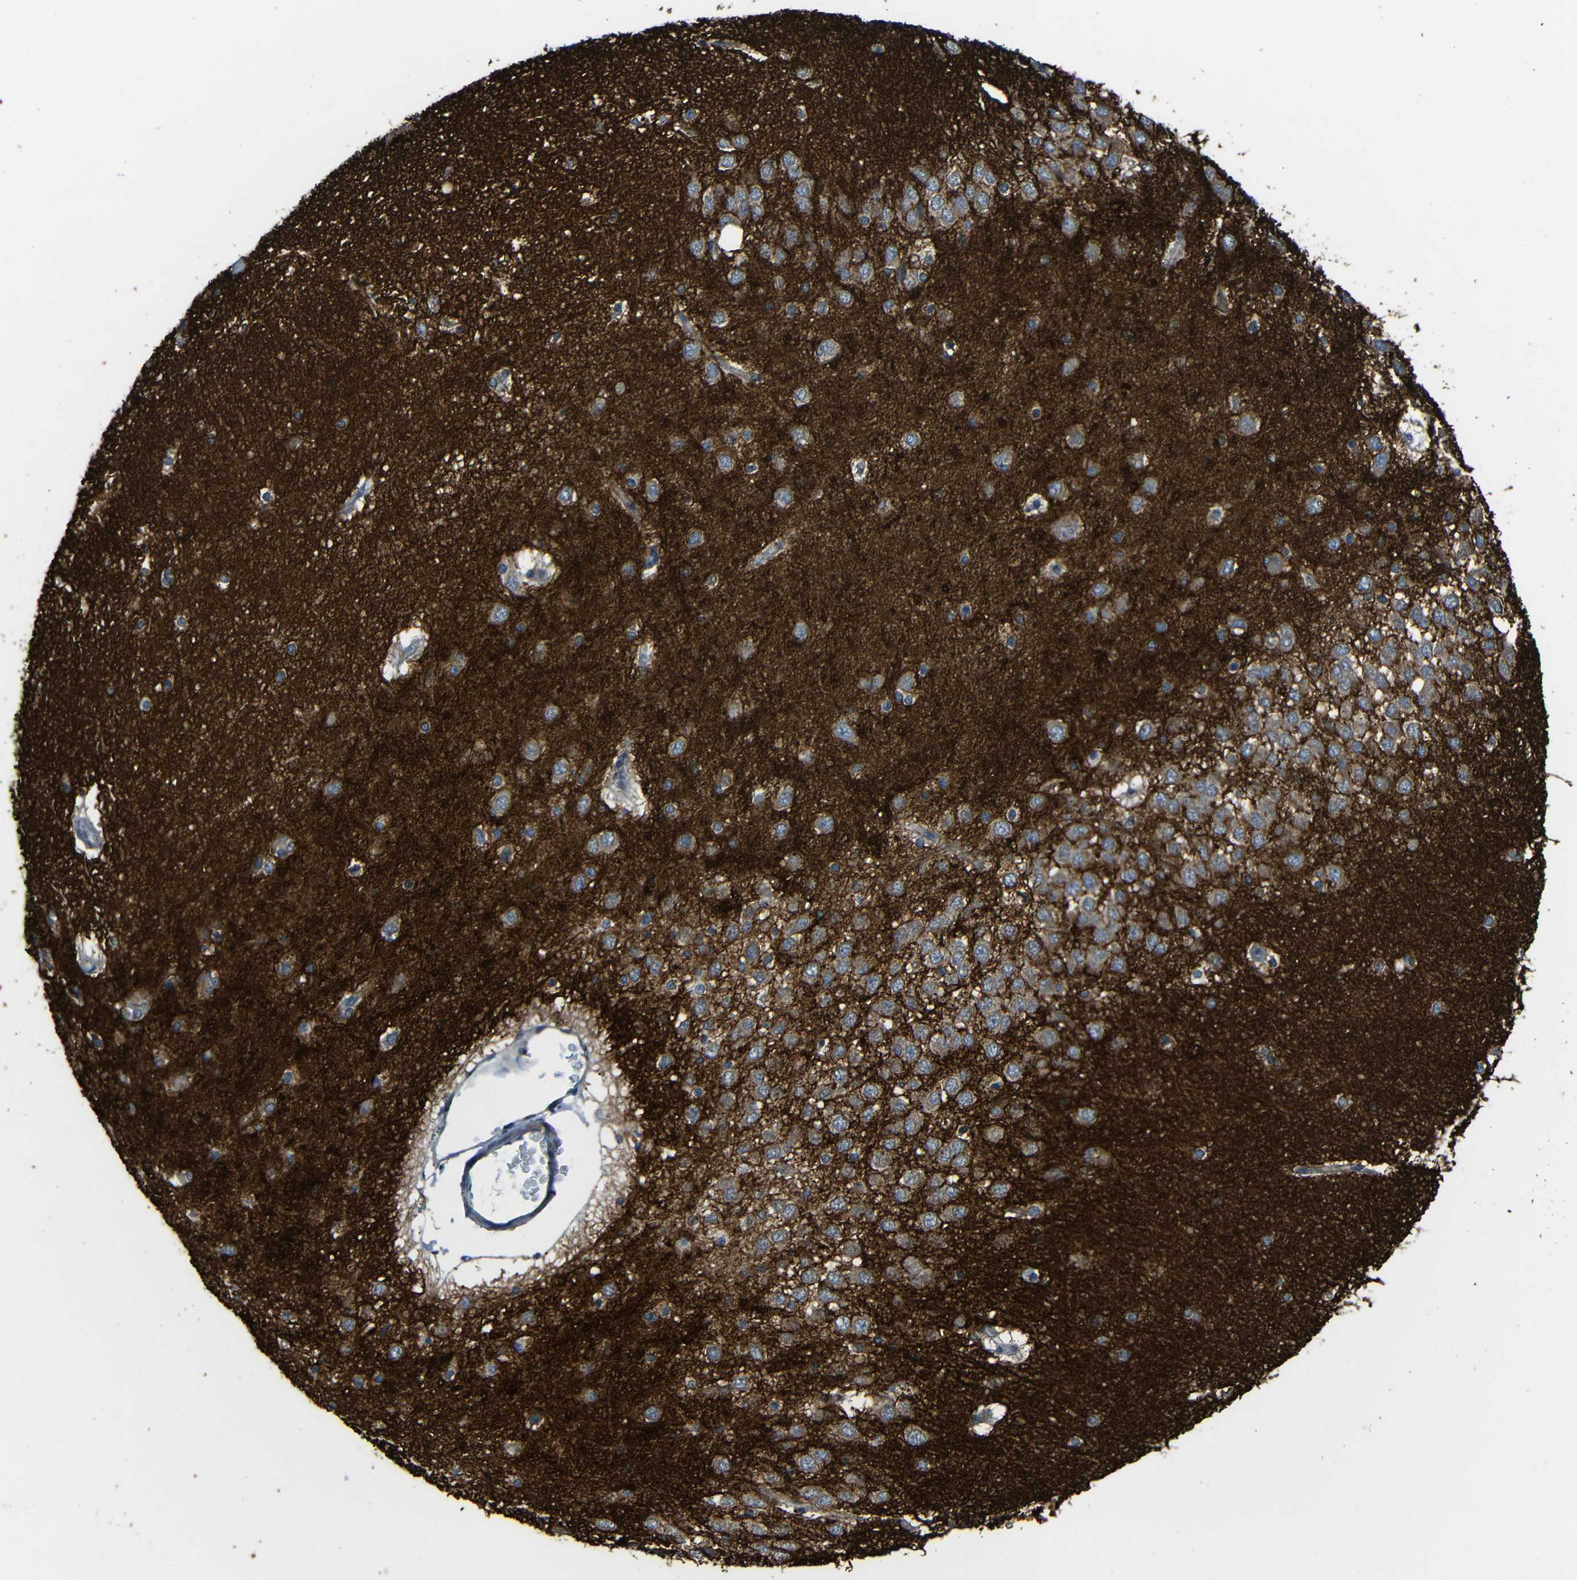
{"staining": {"intensity": "negative", "quantity": "none", "location": "none"}, "tissue": "hippocampus", "cell_type": "Glial cells", "image_type": "normal", "snomed": [{"axis": "morphology", "description": "Normal tissue, NOS"}, {"axis": "topography", "description": "Hippocampus"}], "caption": "DAB (3,3'-diaminobenzidine) immunohistochemical staining of unremarkable human hippocampus displays no significant staining in glial cells. (DAB IHC with hematoxylin counter stain).", "gene": "DNAJC5", "patient": {"sex": "female", "age": 19}}